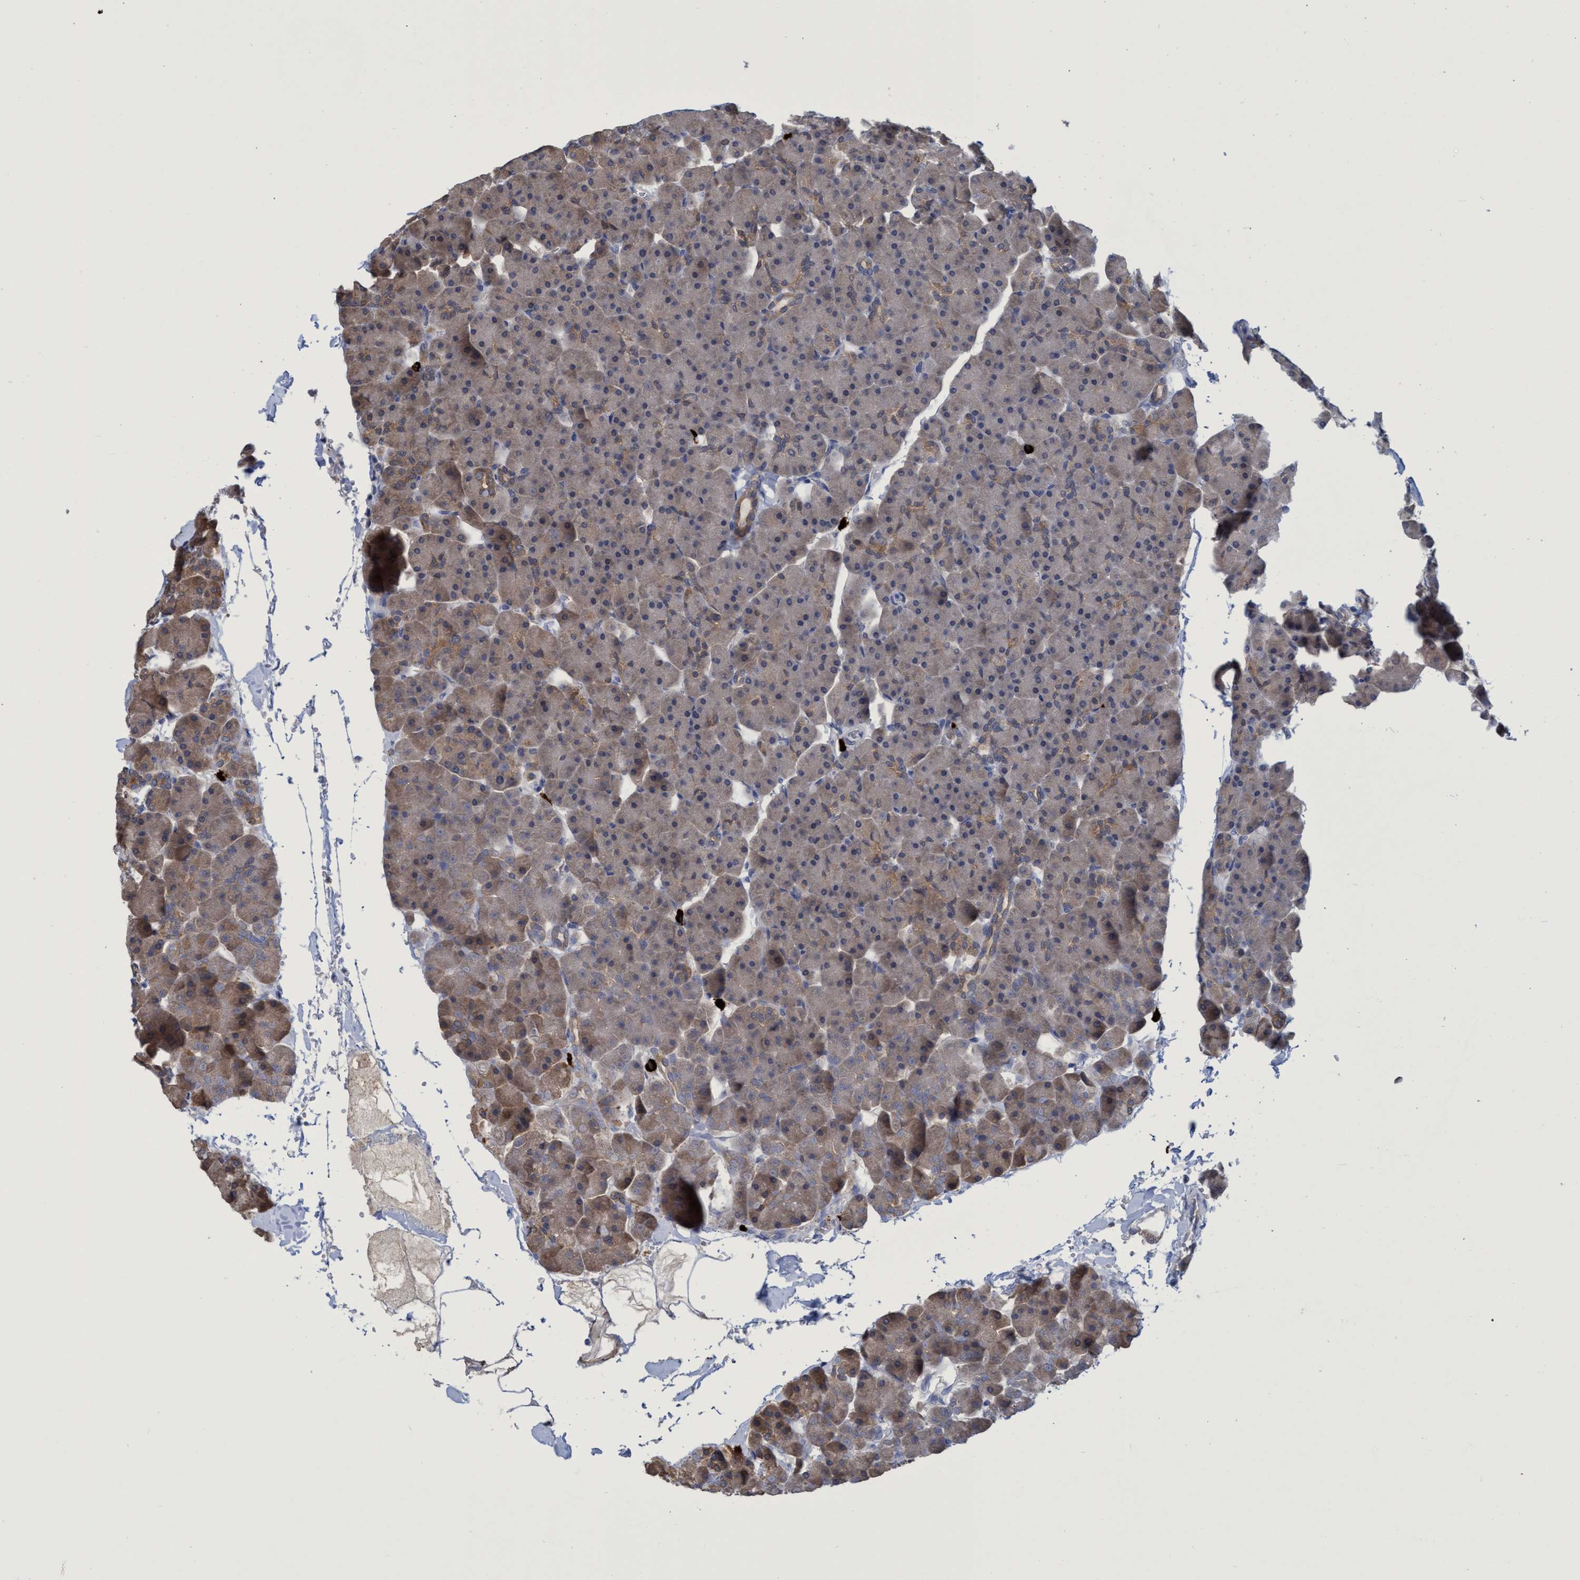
{"staining": {"intensity": "moderate", "quantity": "25%-75%", "location": "cytoplasmic/membranous"}, "tissue": "pancreas", "cell_type": "Exocrine glandular cells", "image_type": "normal", "snomed": [{"axis": "morphology", "description": "Normal tissue, NOS"}, {"axis": "topography", "description": "Pancreas"}], "caption": "Benign pancreas shows moderate cytoplasmic/membranous positivity in about 25%-75% of exocrine glandular cells, visualized by immunohistochemistry. Using DAB (3,3'-diaminobenzidine) (brown) and hematoxylin (blue) stains, captured at high magnification using brightfield microscopy.", "gene": "PNPO", "patient": {"sex": "male", "age": 35}}